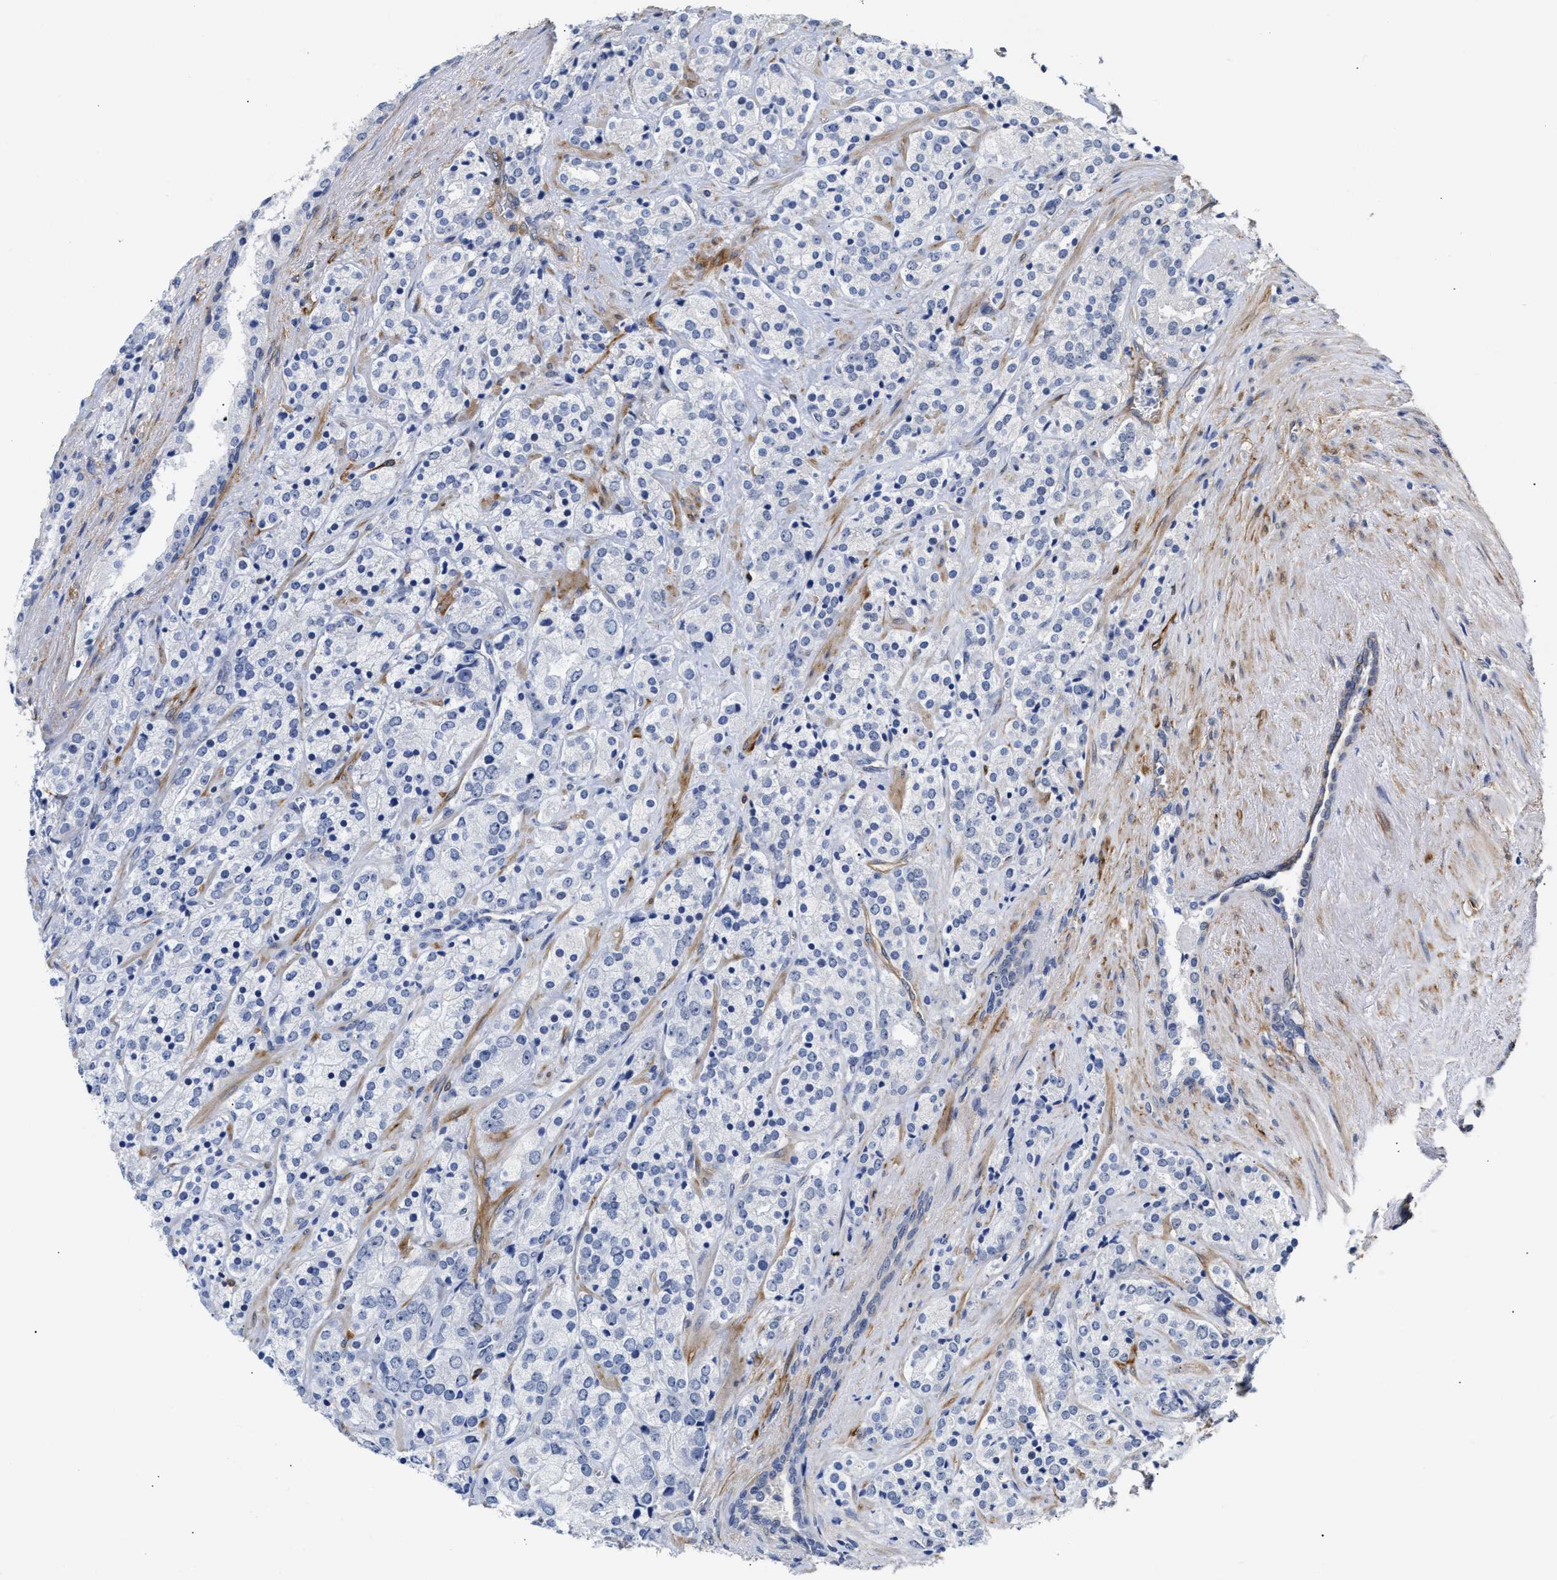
{"staining": {"intensity": "negative", "quantity": "none", "location": "none"}, "tissue": "prostate cancer", "cell_type": "Tumor cells", "image_type": "cancer", "snomed": [{"axis": "morphology", "description": "Adenocarcinoma, High grade"}, {"axis": "topography", "description": "Prostate"}], "caption": "Immunohistochemistry (IHC) histopathology image of human prostate adenocarcinoma (high-grade) stained for a protein (brown), which demonstrates no positivity in tumor cells.", "gene": "AHNAK2", "patient": {"sex": "male", "age": 71}}